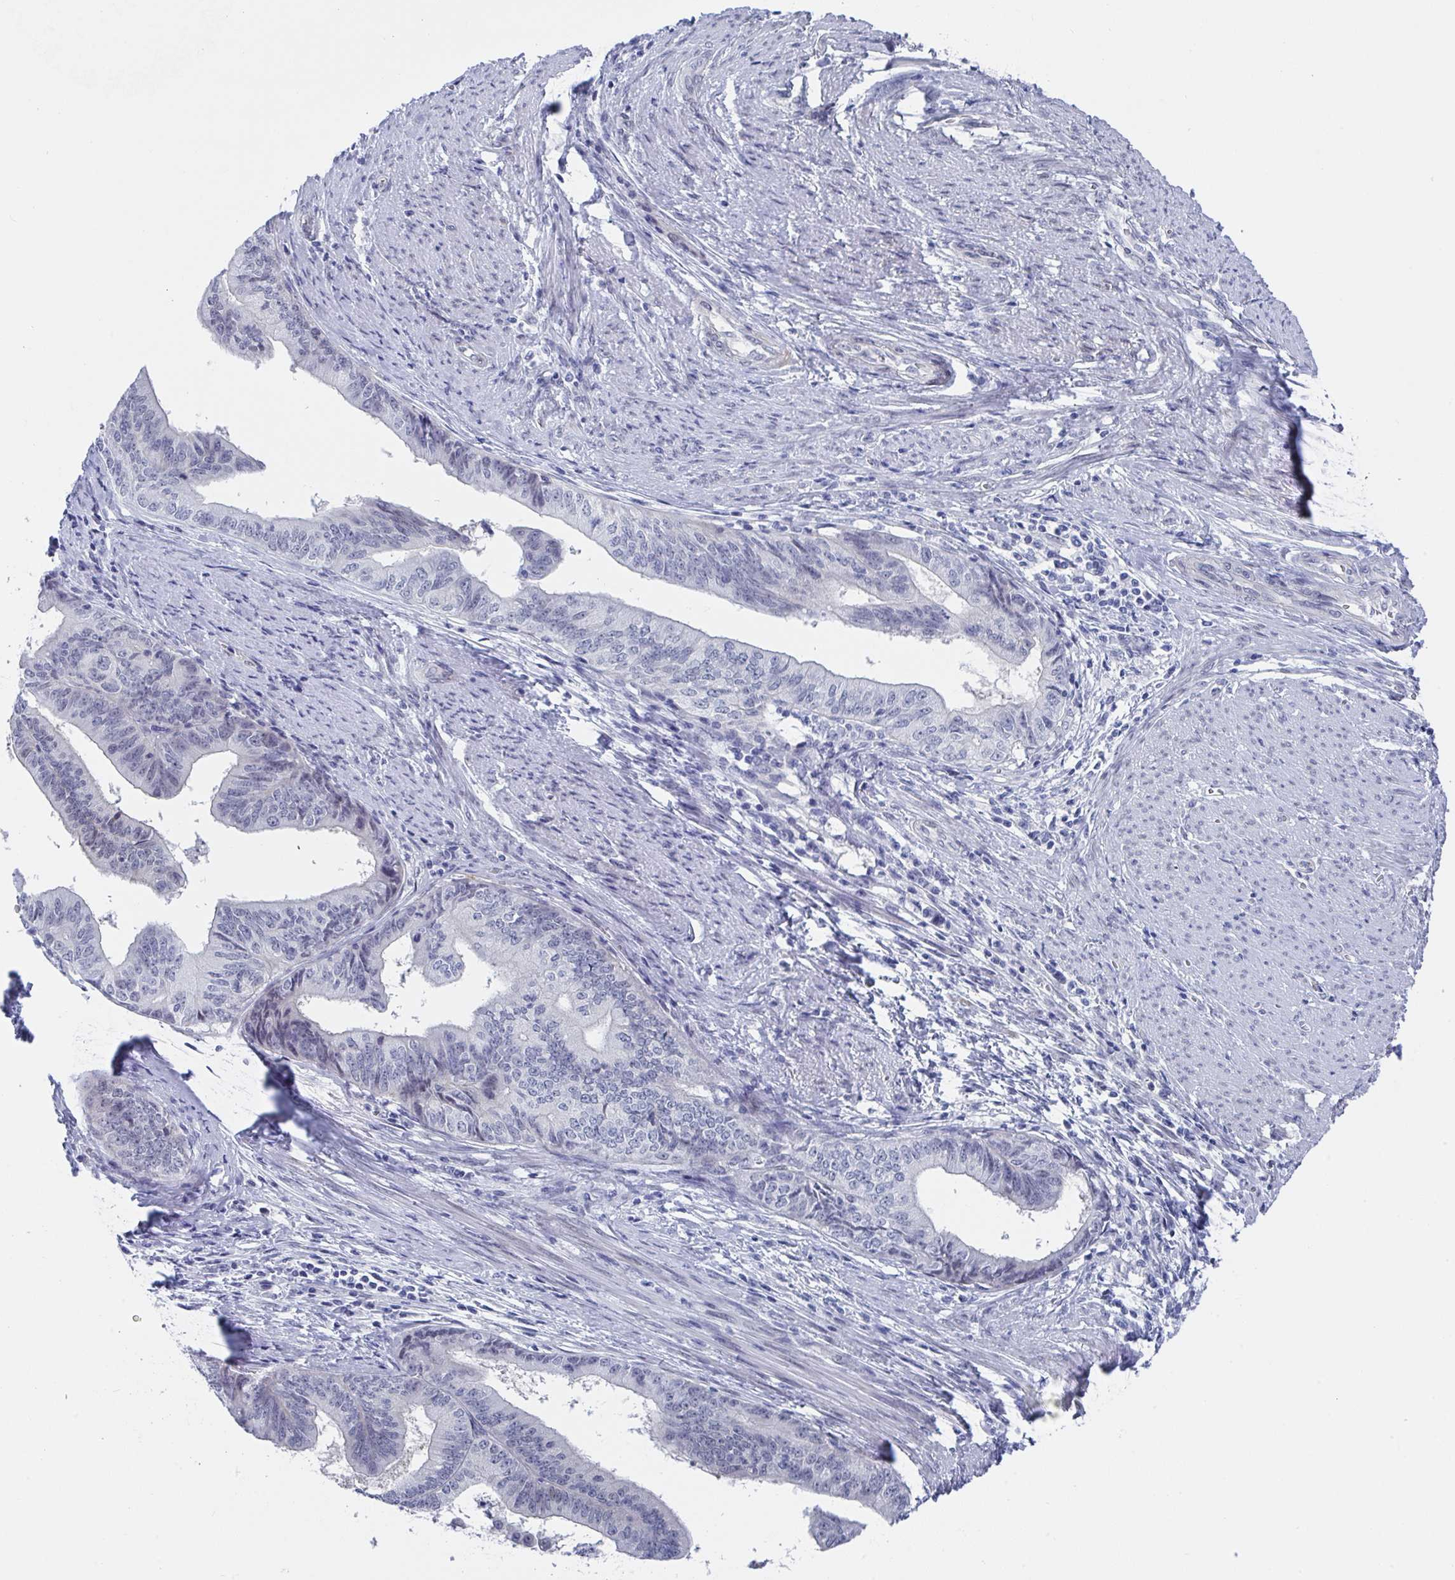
{"staining": {"intensity": "negative", "quantity": "none", "location": "none"}, "tissue": "endometrial cancer", "cell_type": "Tumor cells", "image_type": "cancer", "snomed": [{"axis": "morphology", "description": "Adenocarcinoma, NOS"}, {"axis": "topography", "description": "Endometrium"}], "caption": "Tumor cells show no significant protein positivity in endometrial cancer (adenocarcinoma).", "gene": "MFSD4A", "patient": {"sex": "female", "age": 65}}